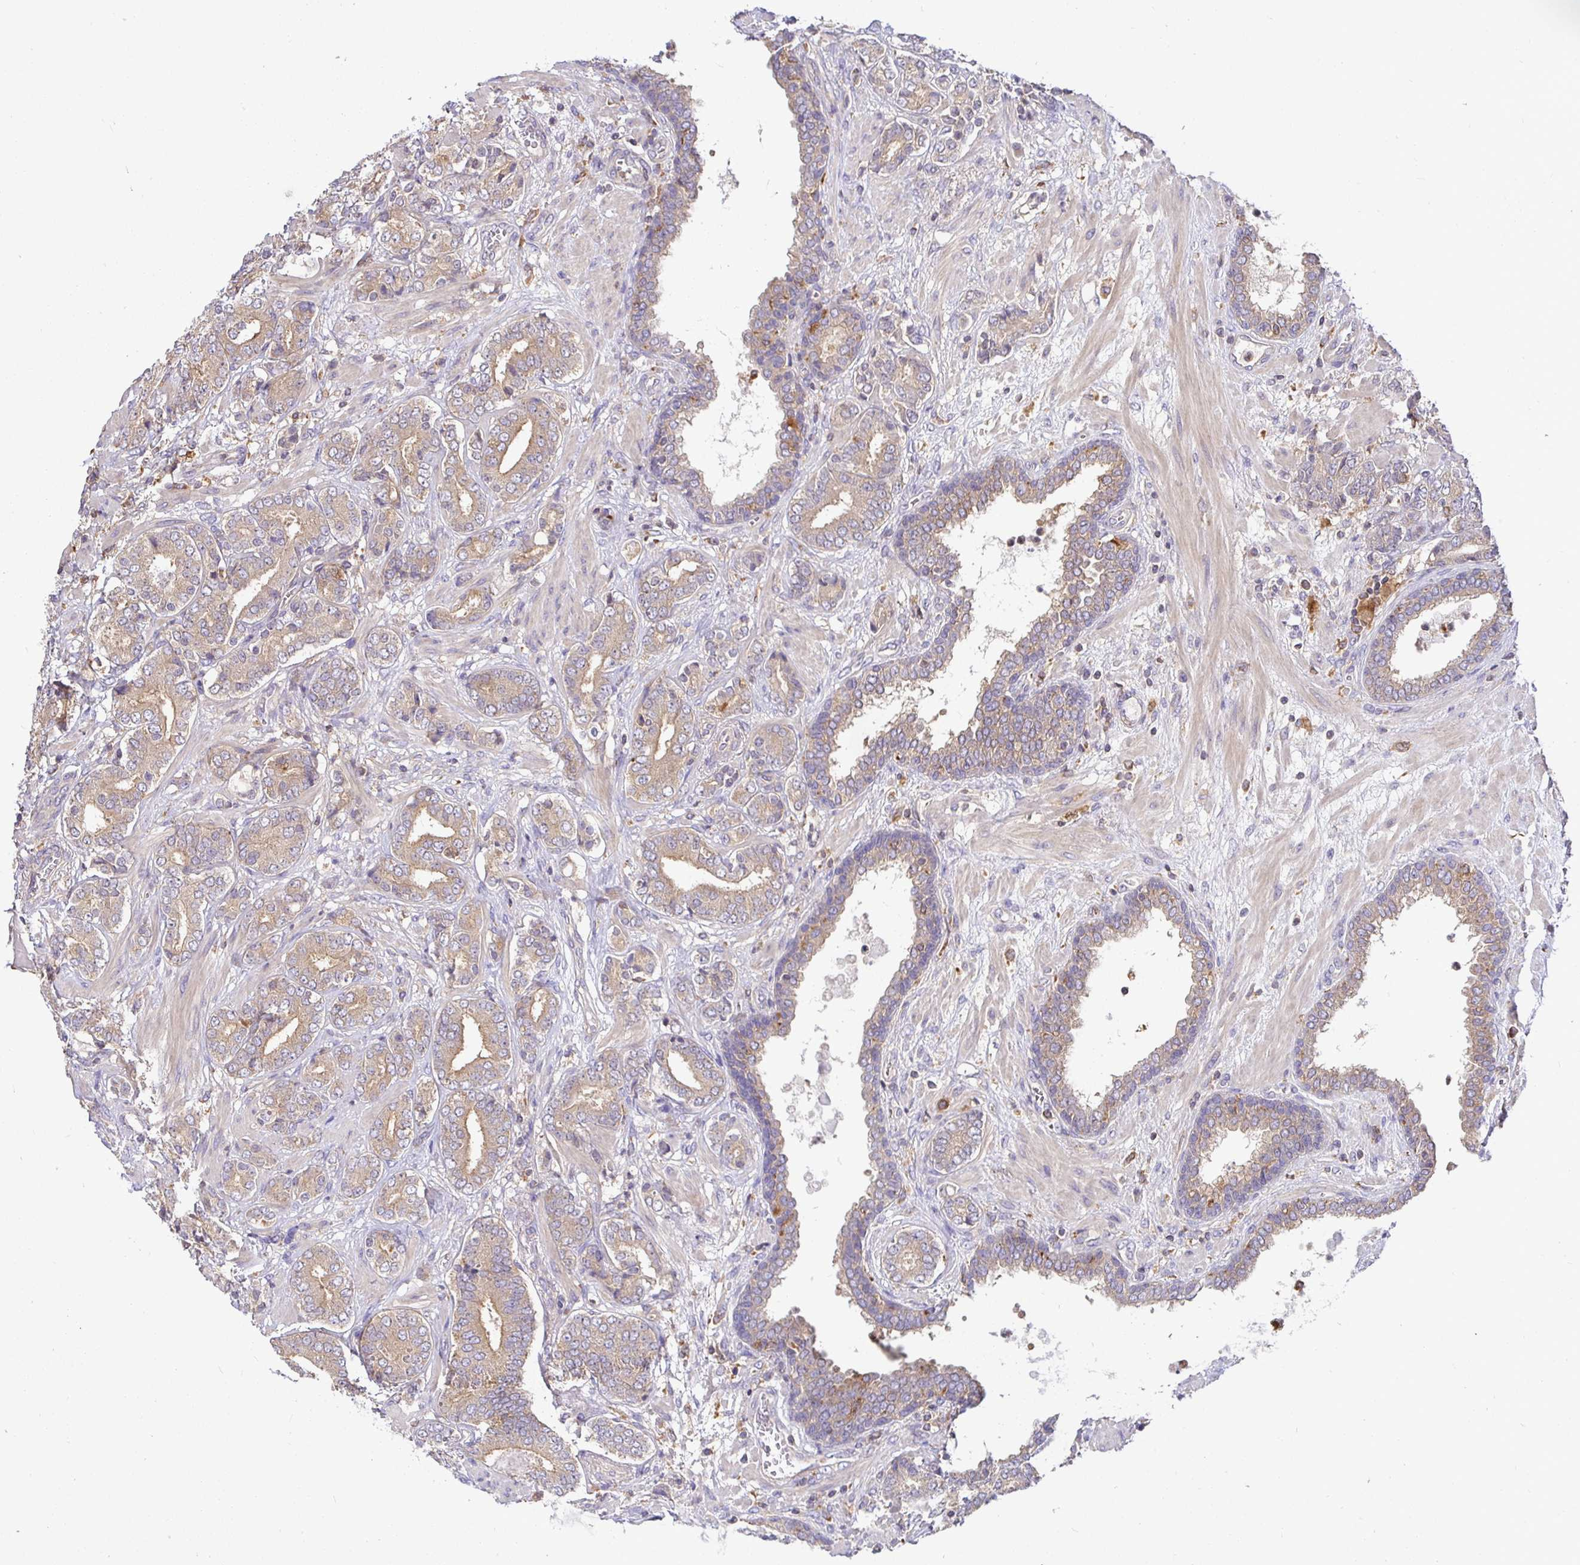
{"staining": {"intensity": "weak", "quantity": ">75%", "location": "cytoplasmic/membranous"}, "tissue": "prostate cancer", "cell_type": "Tumor cells", "image_type": "cancer", "snomed": [{"axis": "morphology", "description": "Adenocarcinoma, High grade"}, {"axis": "topography", "description": "Prostate"}], "caption": "Brown immunohistochemical staining in human high-grade adenocarcinoma (prostate) demonstrates weak cytoplasmic/membranous staining in about >75% of tumor cells.", "gene": "ATP6V1F", "patient": {"sex": "male", "age": 62}}